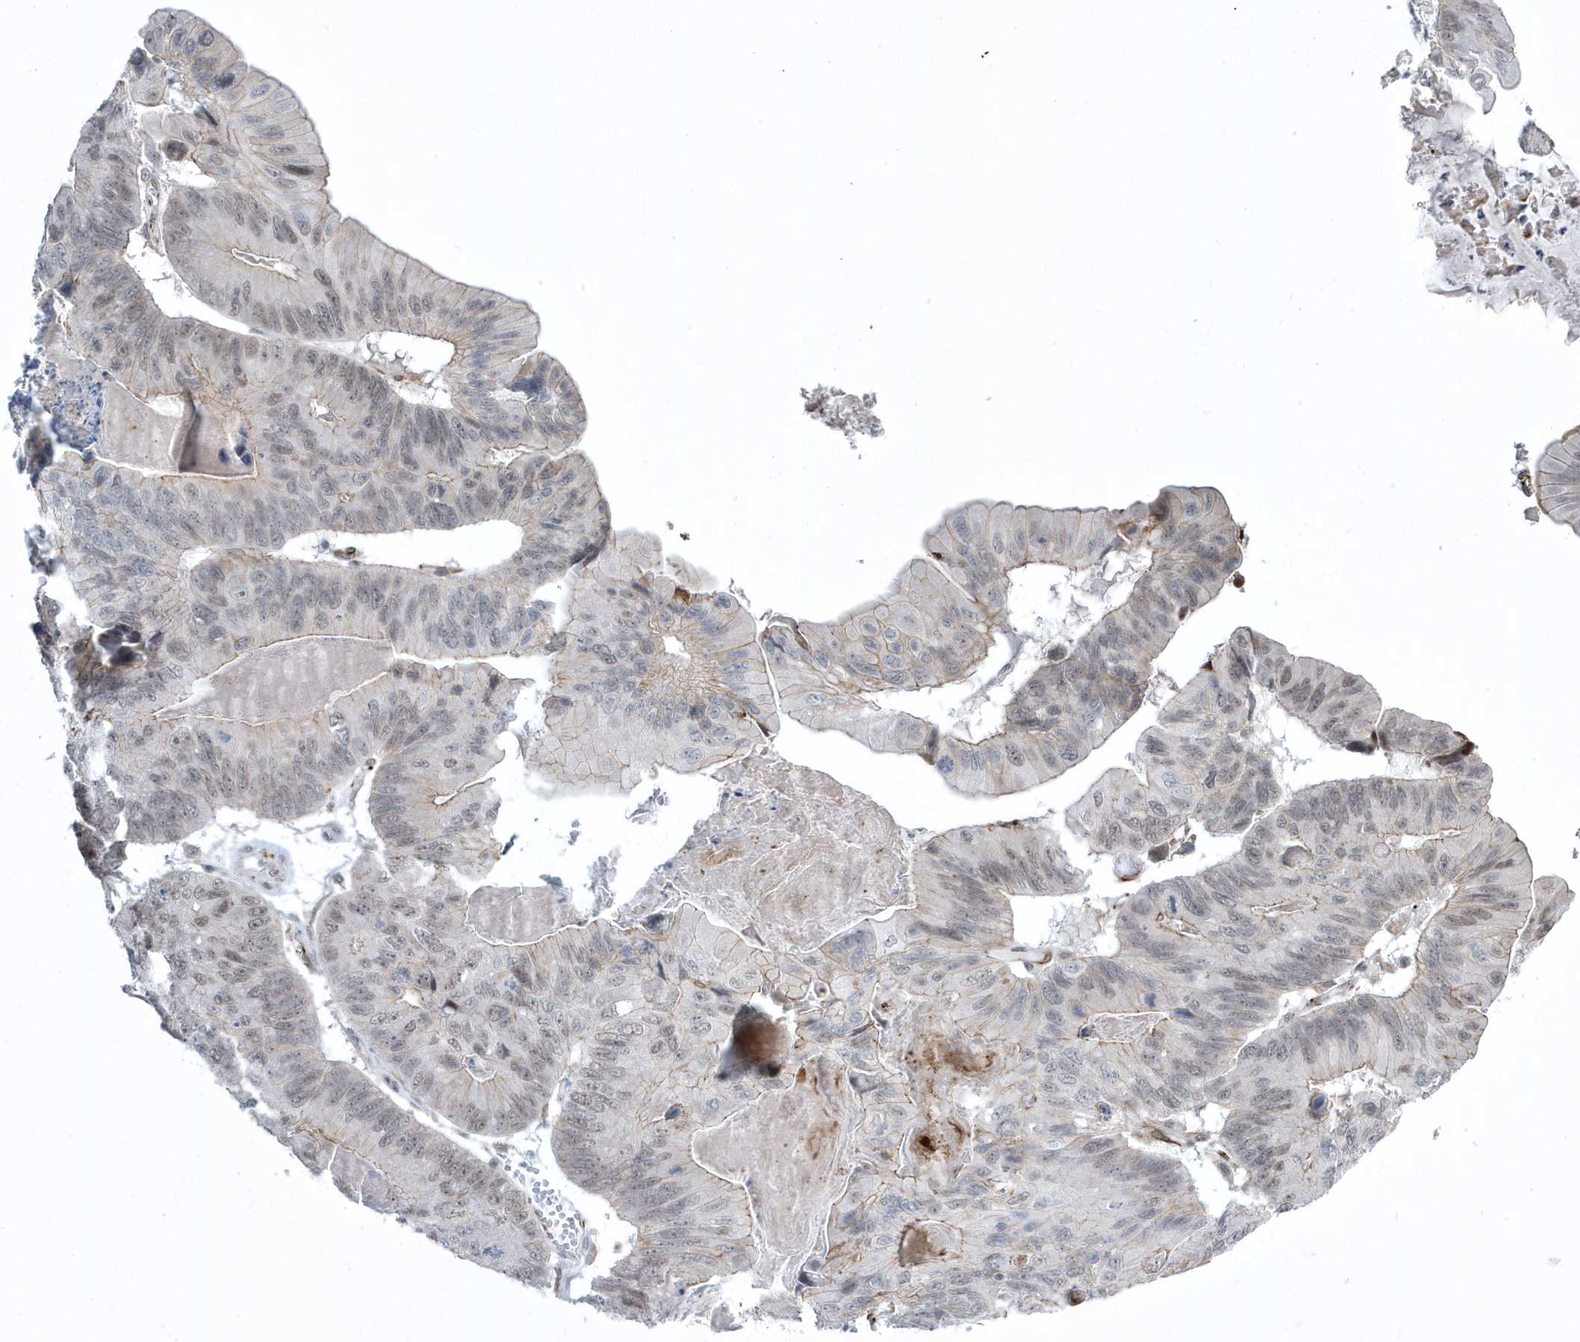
{"staining": {"intensity": "weak", "quantity": "25%-75%", "location": "cytoplasmic/membranous"}, "tissue": "ovarian cancer", "cell_type": "Tumor cells", "image_type": "cancer", "snomed": [{"axis": "morphology", "description": "Cystadenocarcinoma, mucinous, NOS"}, {"axis": "topography", "description": "Ovary"}], "caption": "A brown stain highlights weak cytoplasmic/membranous staining of a protein in mucinous cystadenocarcinoma (ovarian) tumor cells. Nuclei are stained in blue.", "gene": "ADAMTSL3", "patient": {"sex": "female", "age": 61}}